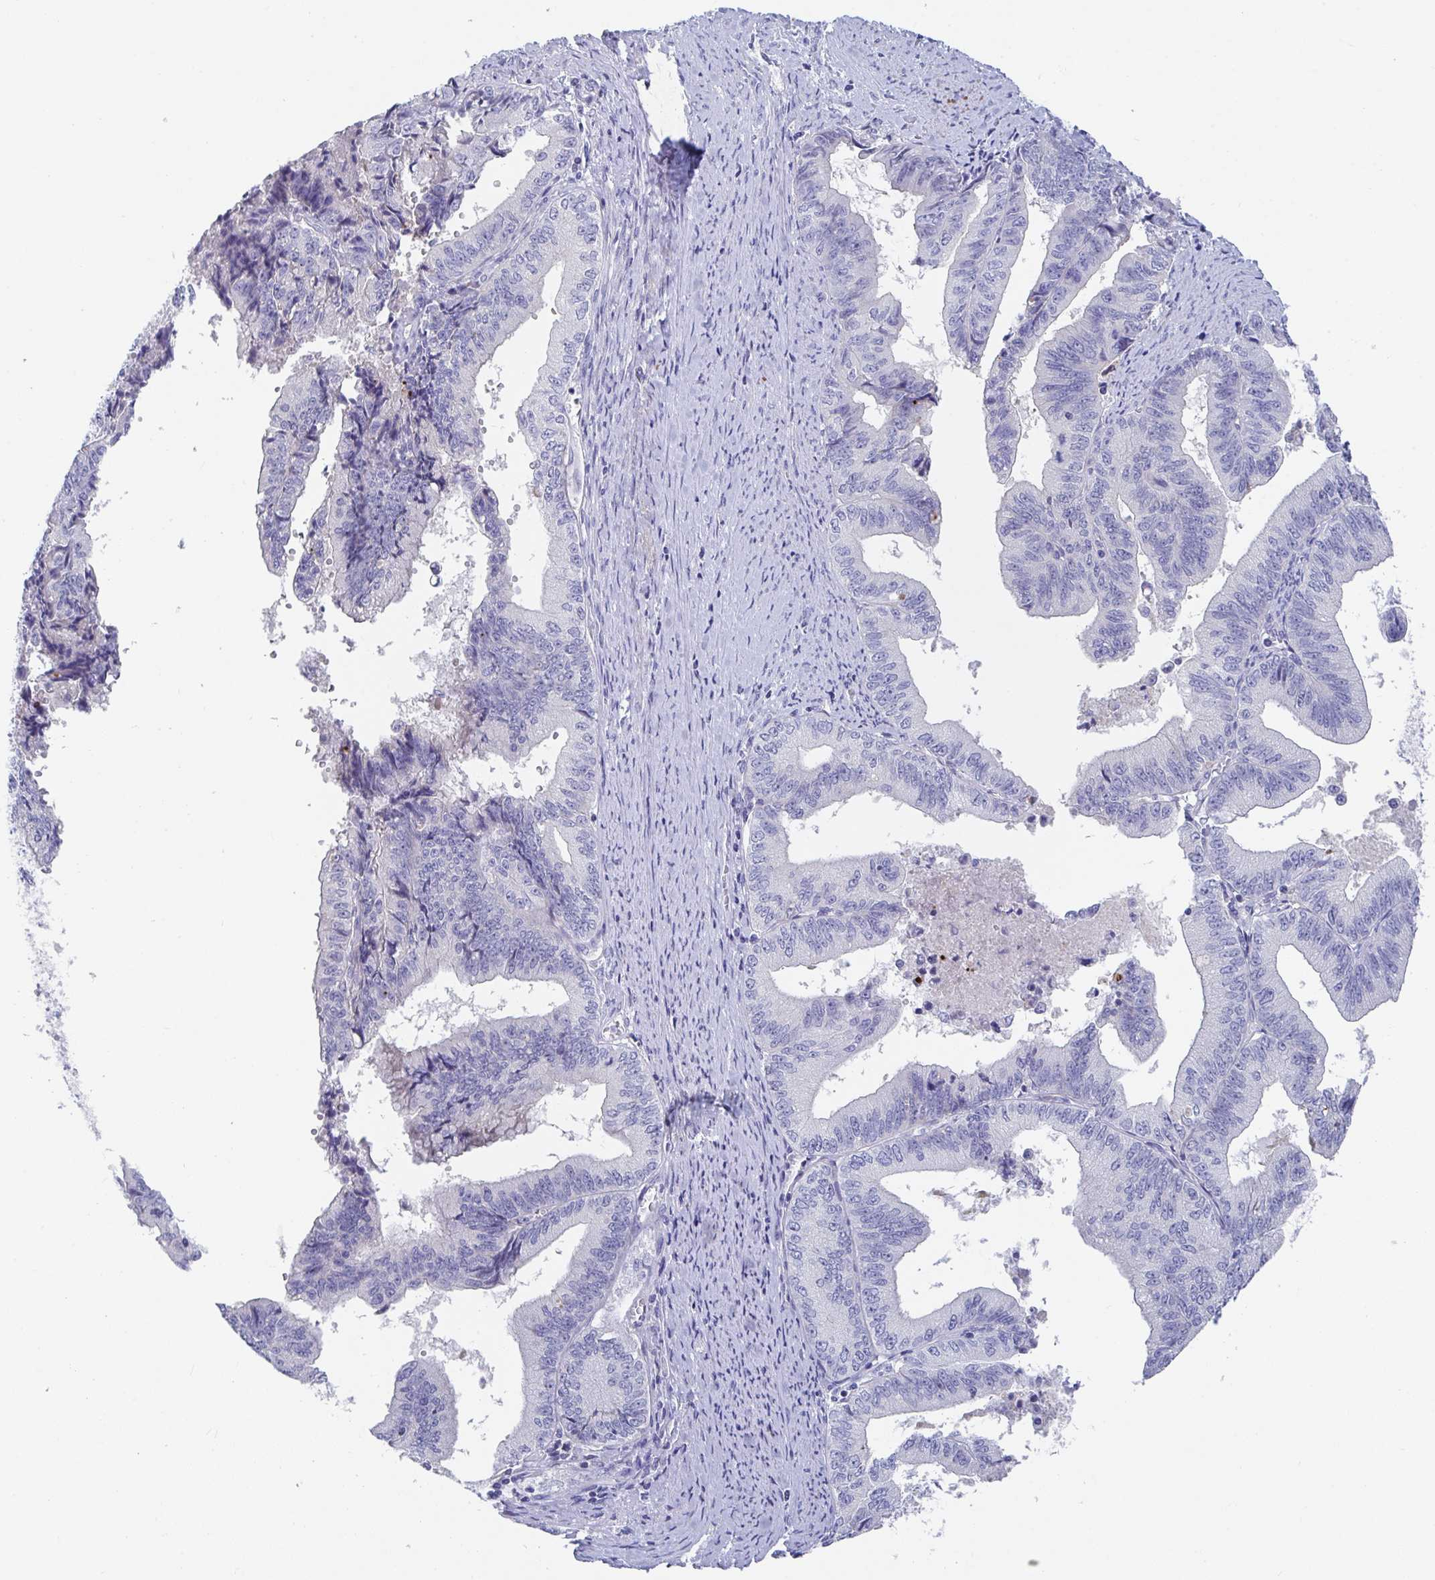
{"staining": {"intensity": "negative", "quantity": "none", "location": "none"}, "tissue": "endometrial cancer", "cell_type": "Tumor cells", "image_type": "cancer", "snomed": [{"axis": "morphology", "description": "Adenocarcinoma, NOS"}, {"axis": "topography", "description": "Endometrium"}], "caption": "There is no significant expression in tumor cells of adenocarcinoma (endometrial).", "gene": "ZNF561", "patient": {"sex": "female", "age": 65}}